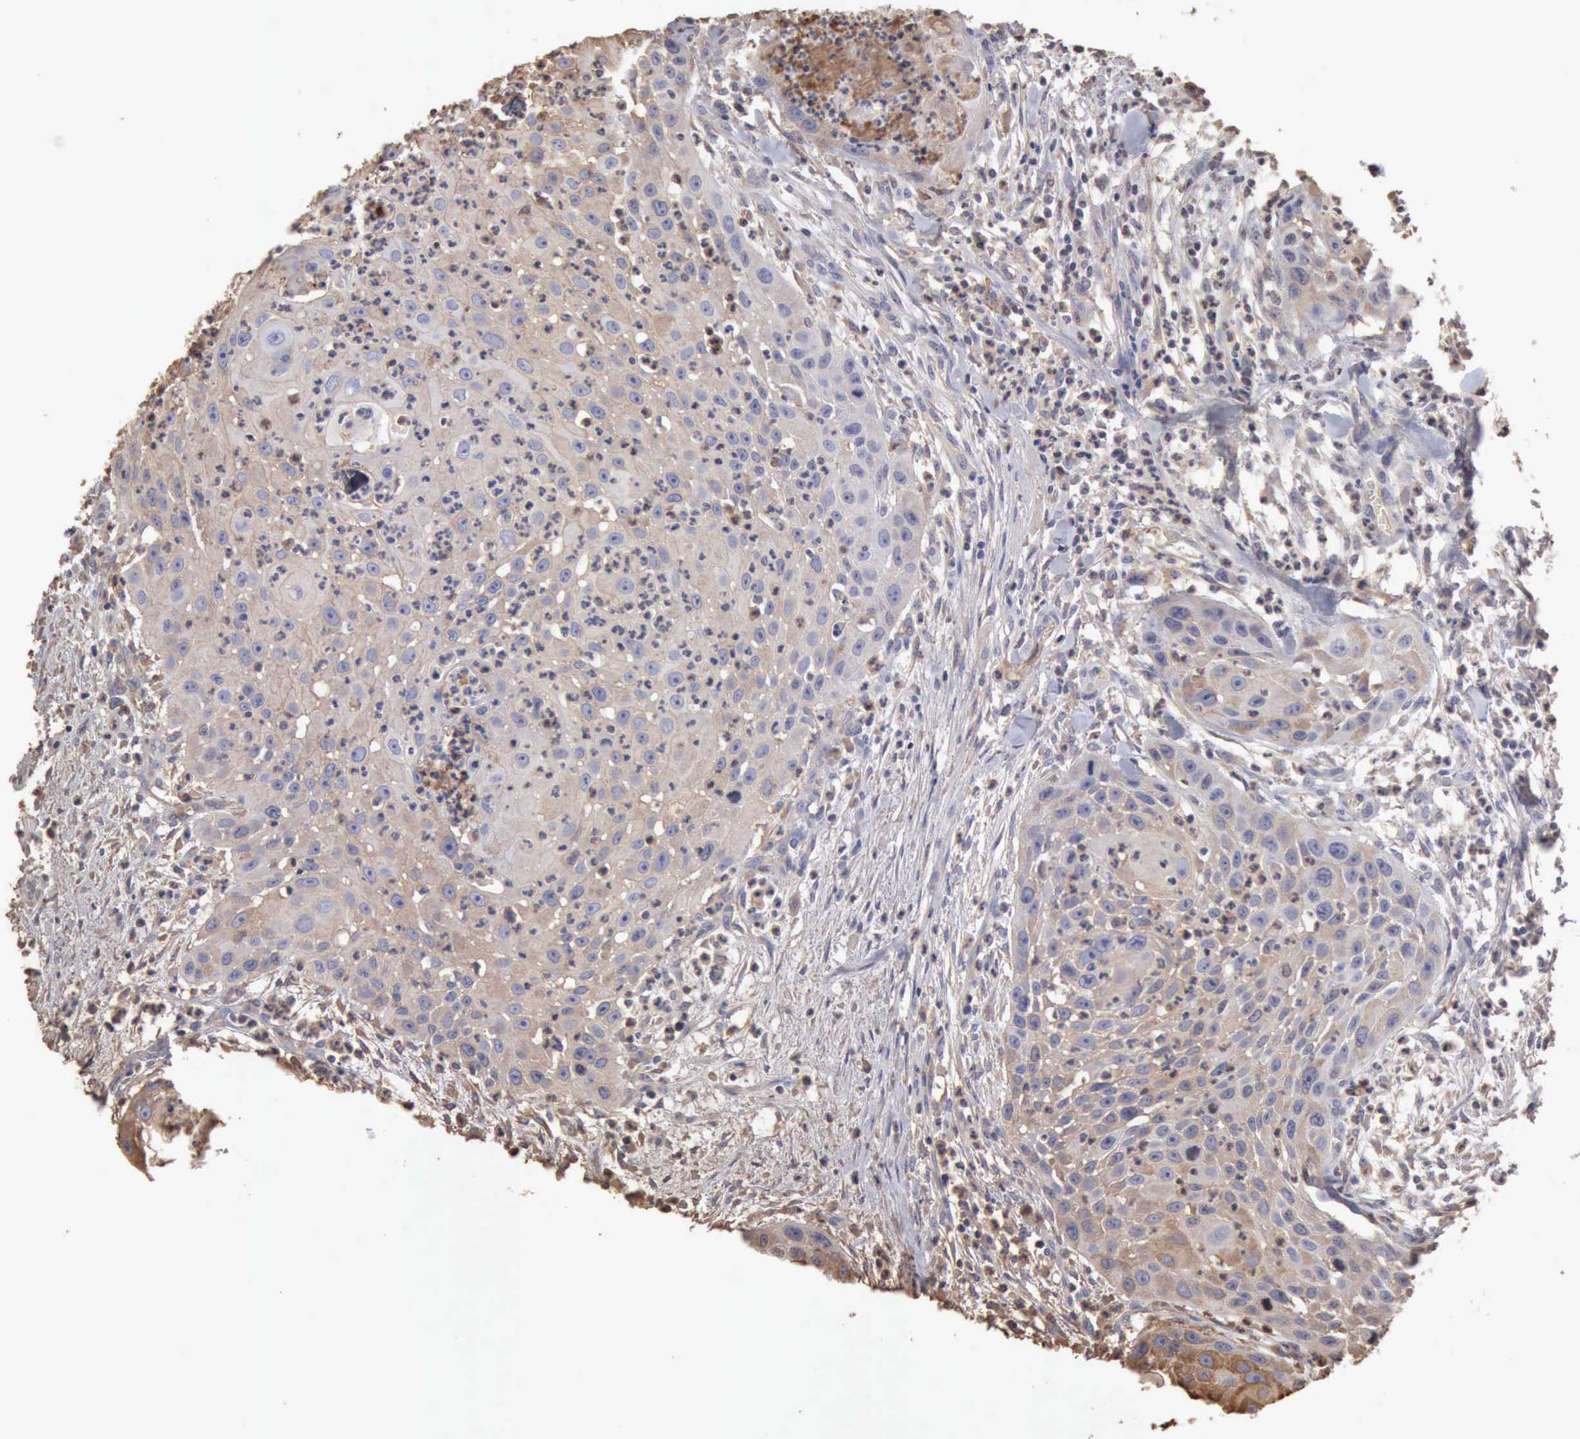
{"staining": {"intensity": "weak", "quantity": "<25%", "location": "cytoplasmic/membranous"}, "tissue": "head and neck cancer", "cell_type": "Tumor cells", "image_type": "cancer", "snomed": [{"axis": "morphology", "description": "Squamous cell carcinoma, NOS"}, {"axis": "topography", "description": "Head-Neck"}], "caption": "DAB (3,3'-diaminobenzidine) immunohistochemical staining of human squamous cell carcinoma (head and neck) exhibits no significant staining in tumor cells. Nuclei are stained in blue.", "gene": "SERPINA1", "patient": {"sex": "male", "age": 64}}